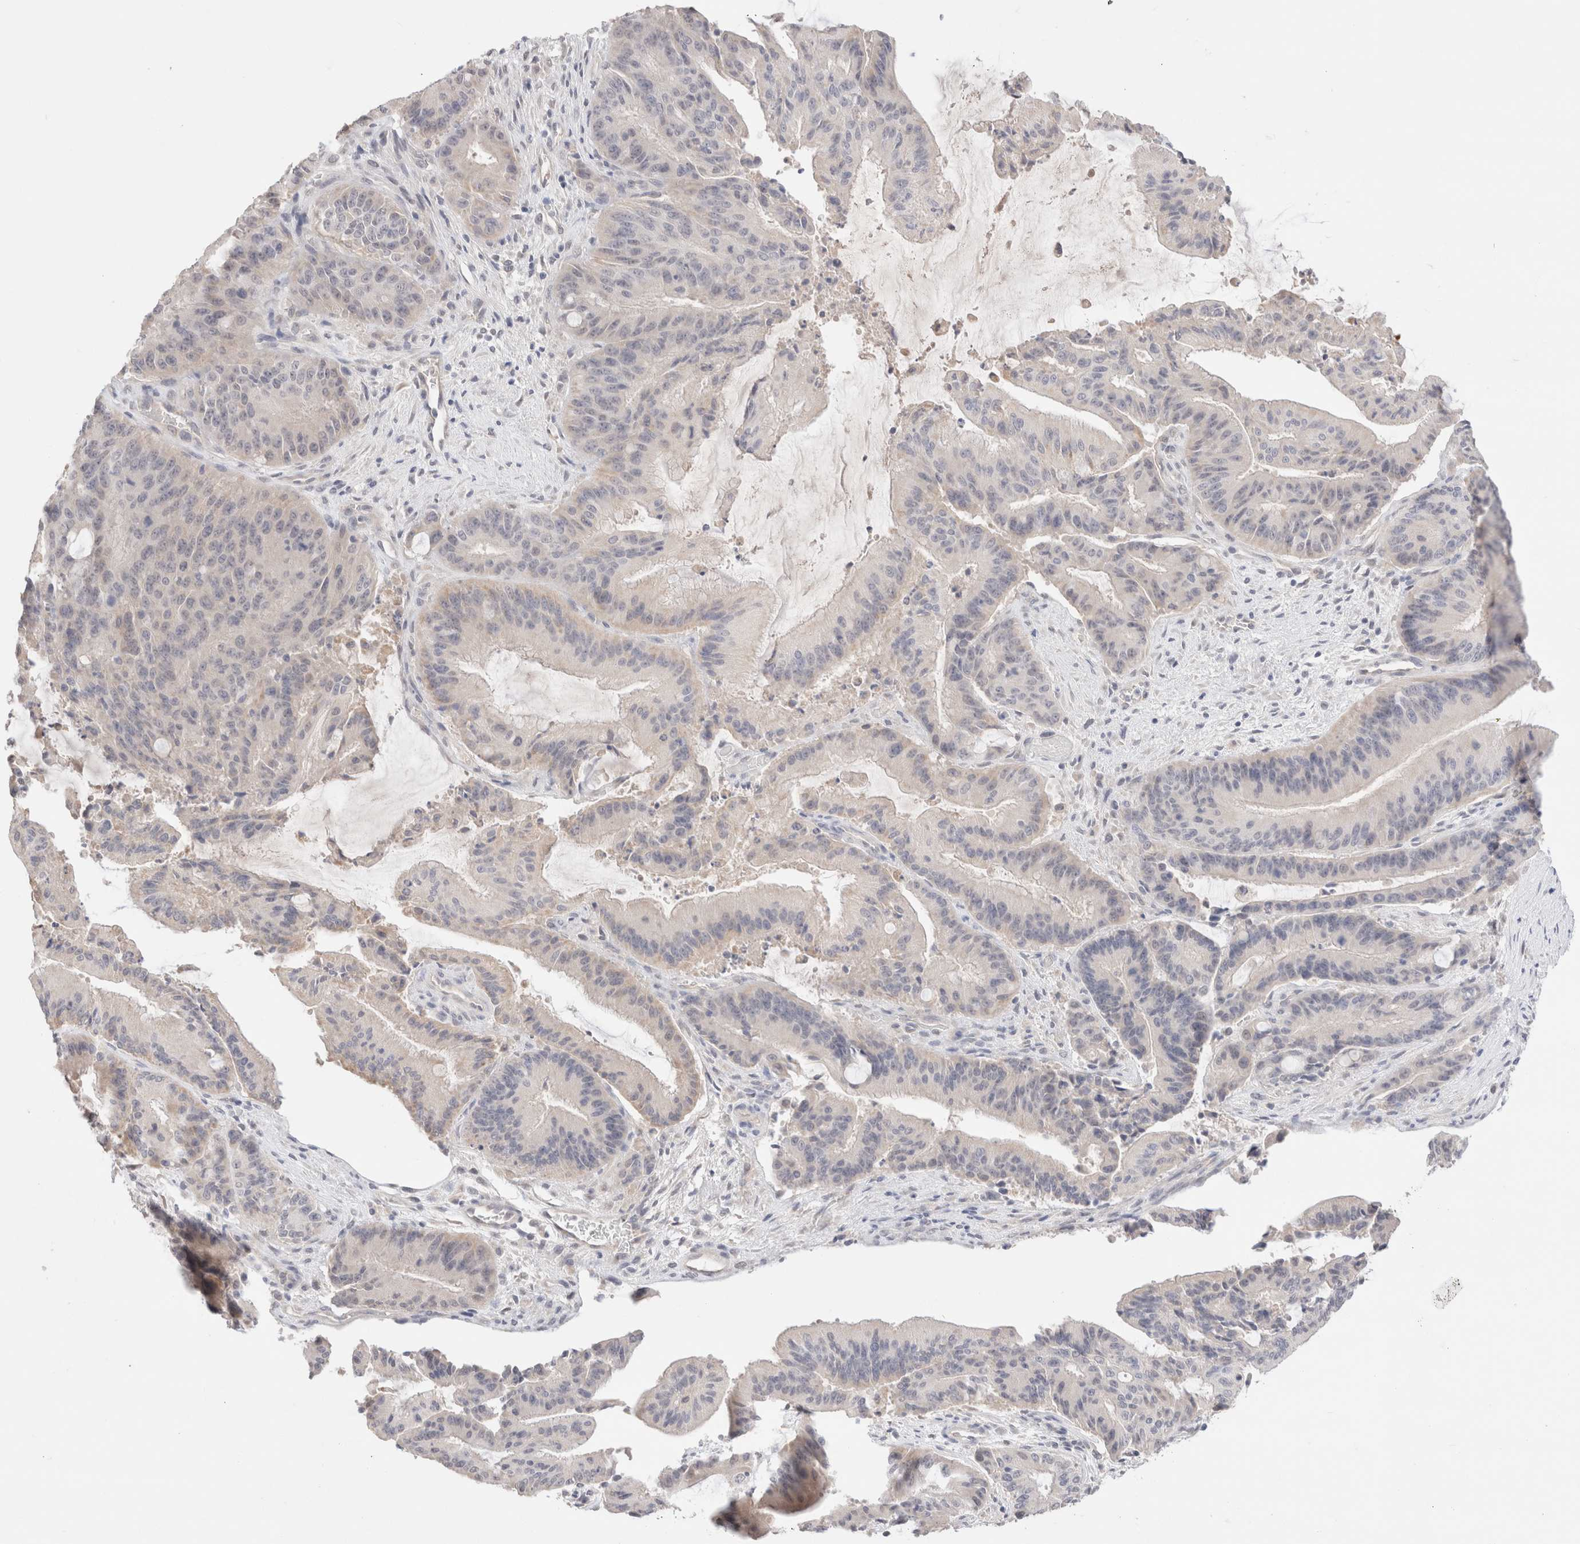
{"staining": {"intensity": "weak", "quantity": "<25%", "location": "cytoplasmic/membranous"}, "tissue": "liver cancer", "cell_type": "Tumor cells", "image_type": "cancer", "snomed": [{"axis": "morphology", "description": "Normal tissue, NOS"}, {"axis": "morphology", "description": "Cholangiocarcinoma"}, {"axis": "topography", "description": "Liver"}, {"axis": "topography", "description": "Peripheral nerve tissue"}], "caption": "Immunohistochemical staining of human liver cancer exhibits no significant positivity in tumor cells.", "gene": "SPATA20", "patient": {"sex": "female", "age": 73}}